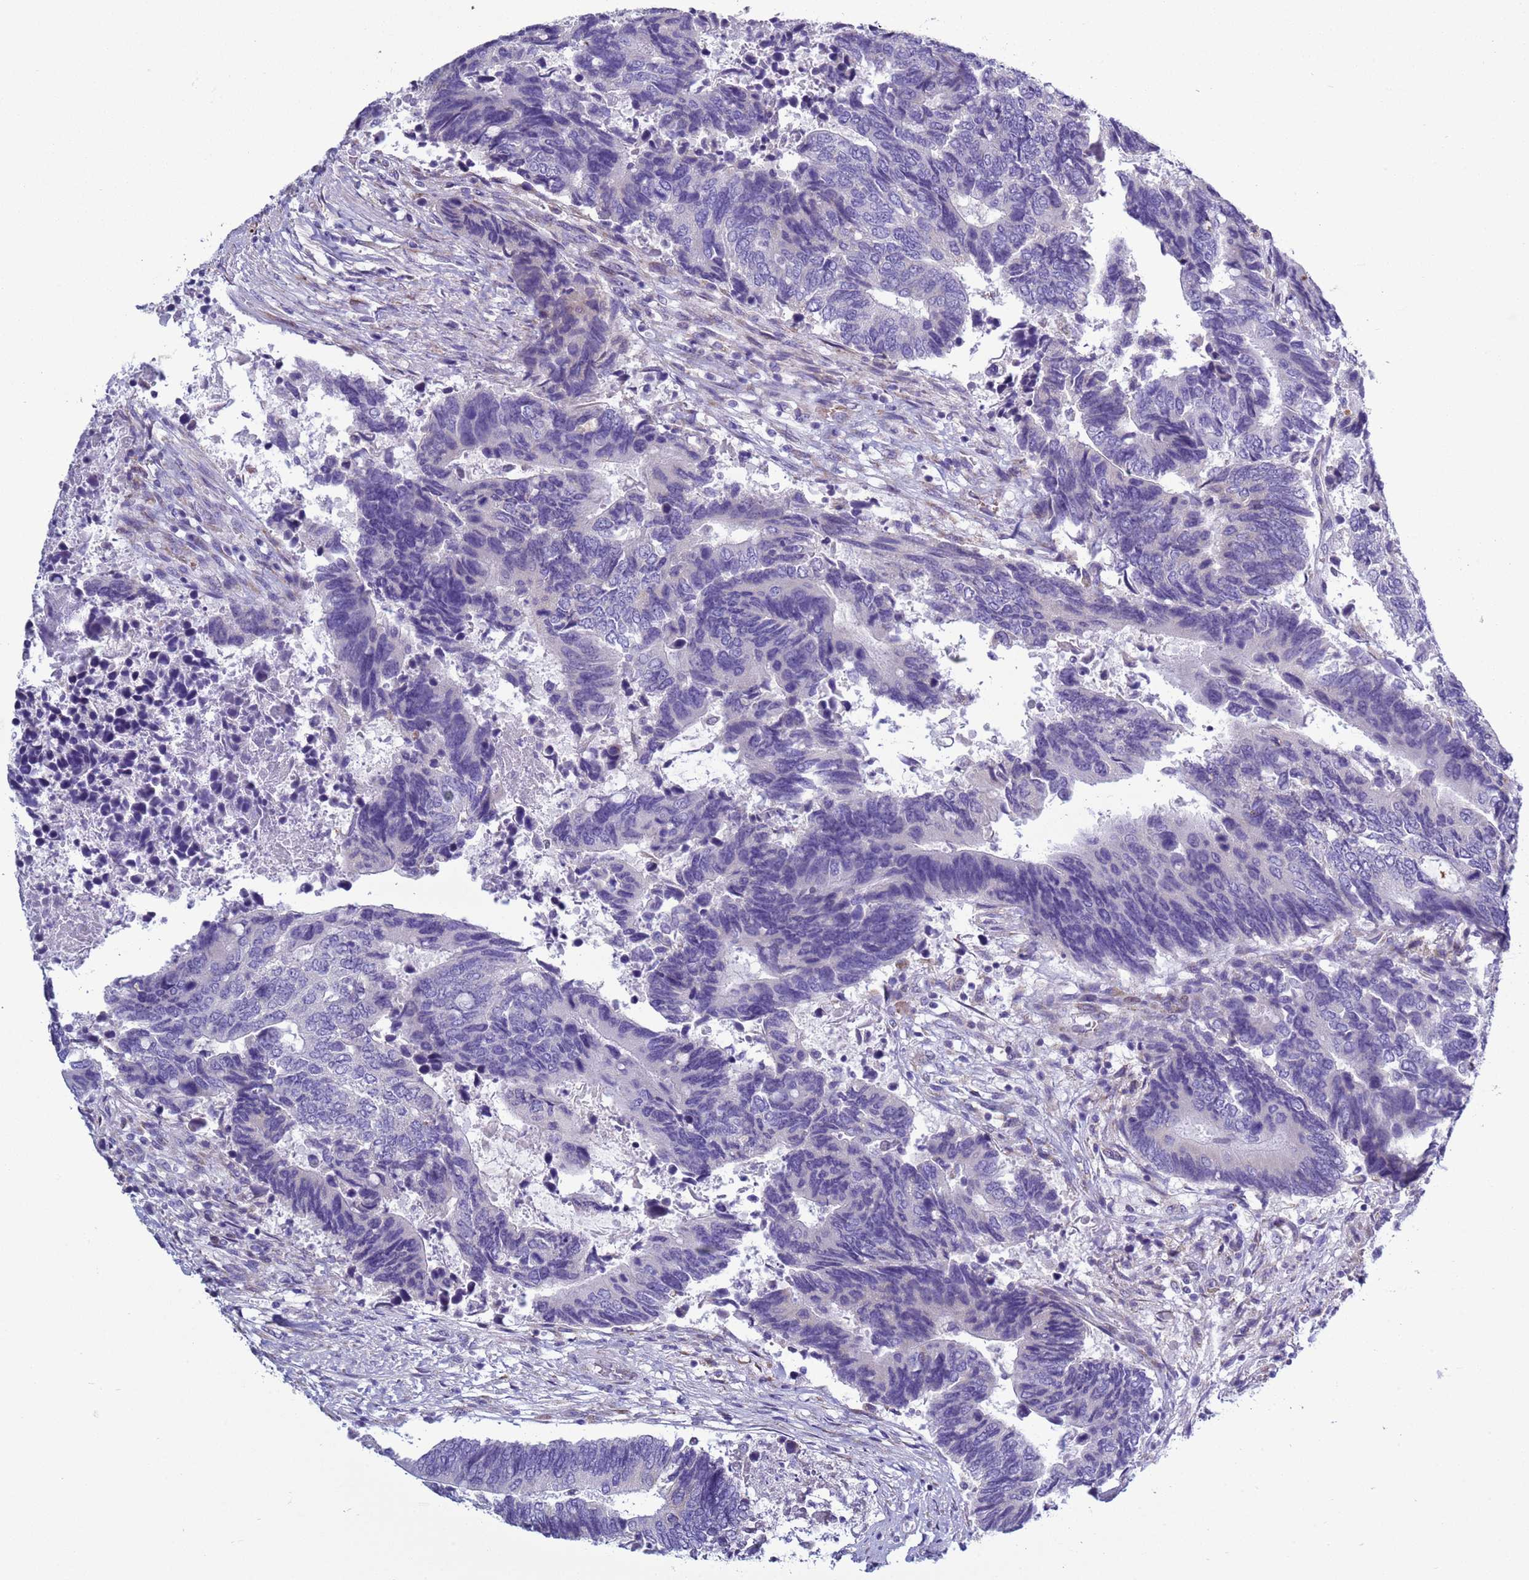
{"staining": {"intensity": "negative", "quantity": "none", "location": "none"}, "tissue": "colorectal cancer", "cell_type": "Tumor cells", "image_type": "cancer", "snomed": [{"axis": "morphology", "description": "Adenocarcinoma, NOS"}, {"axis": "topography", "description": "Colon"}], "caption": "This is an immunohistochemistry histopathology image of colorectal cancer. There is no positivity in tumor cells.", "gene": "ABHD17B", "patient": {"sex": "male", "age": 87}}